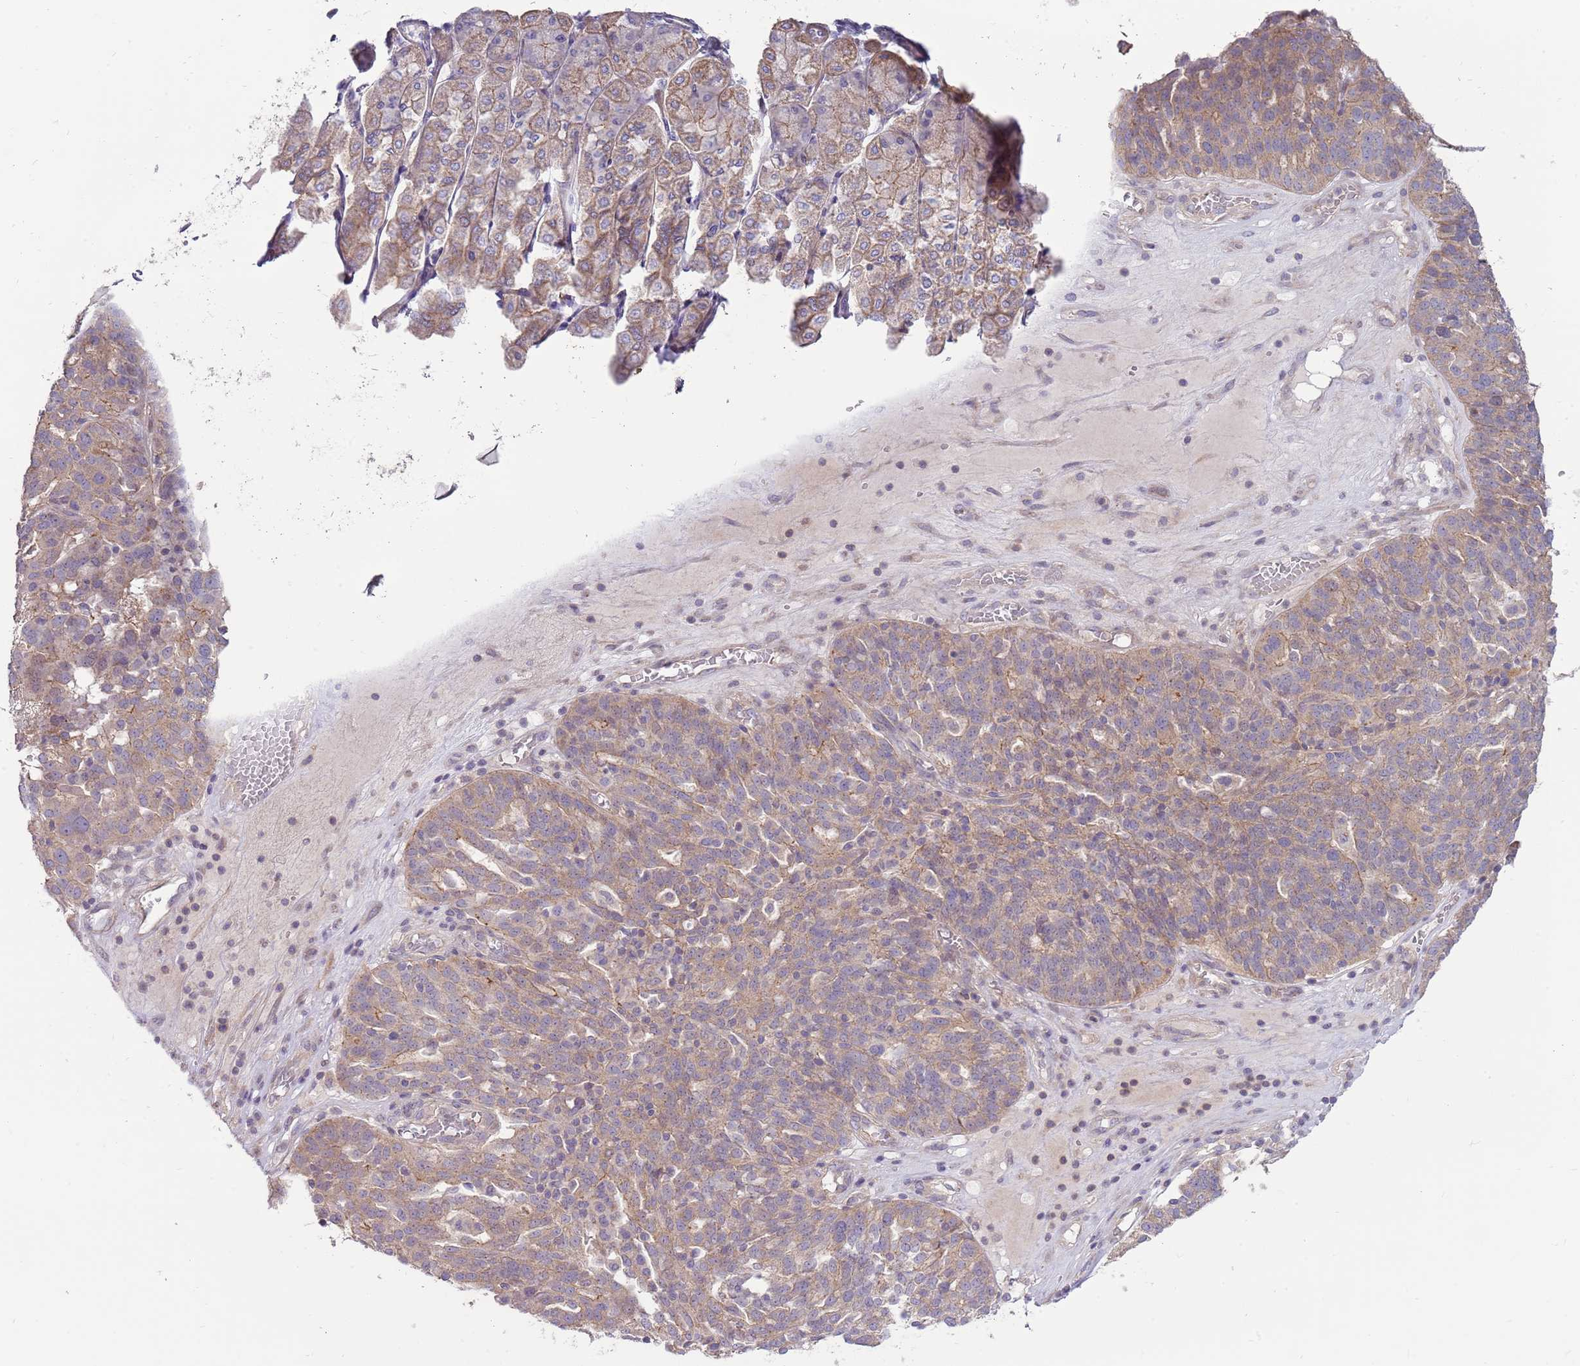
{"staining": {"intensity": "weak", "quantity": ">75%", "location": "cytoplasmic/membranous"}, "tissue": "ovarian cancer", "cell_type": "Tumor cells", "image_type": "cancer", "snomed": [{"axis": "morphology", "description": "Cystadenocarcinoma, serous, NOS"}, {"axis": "topography", "description": "Ovary"}], "caption": "A histopathology image of serous cystadenocarcinoma (ovarian) stained for a protein exhibits weak cytoplasmic/membranous brown staining in tumor cells.", "gene": "SPATA31D1", "patient": {"sex": "female", "age": 59}}